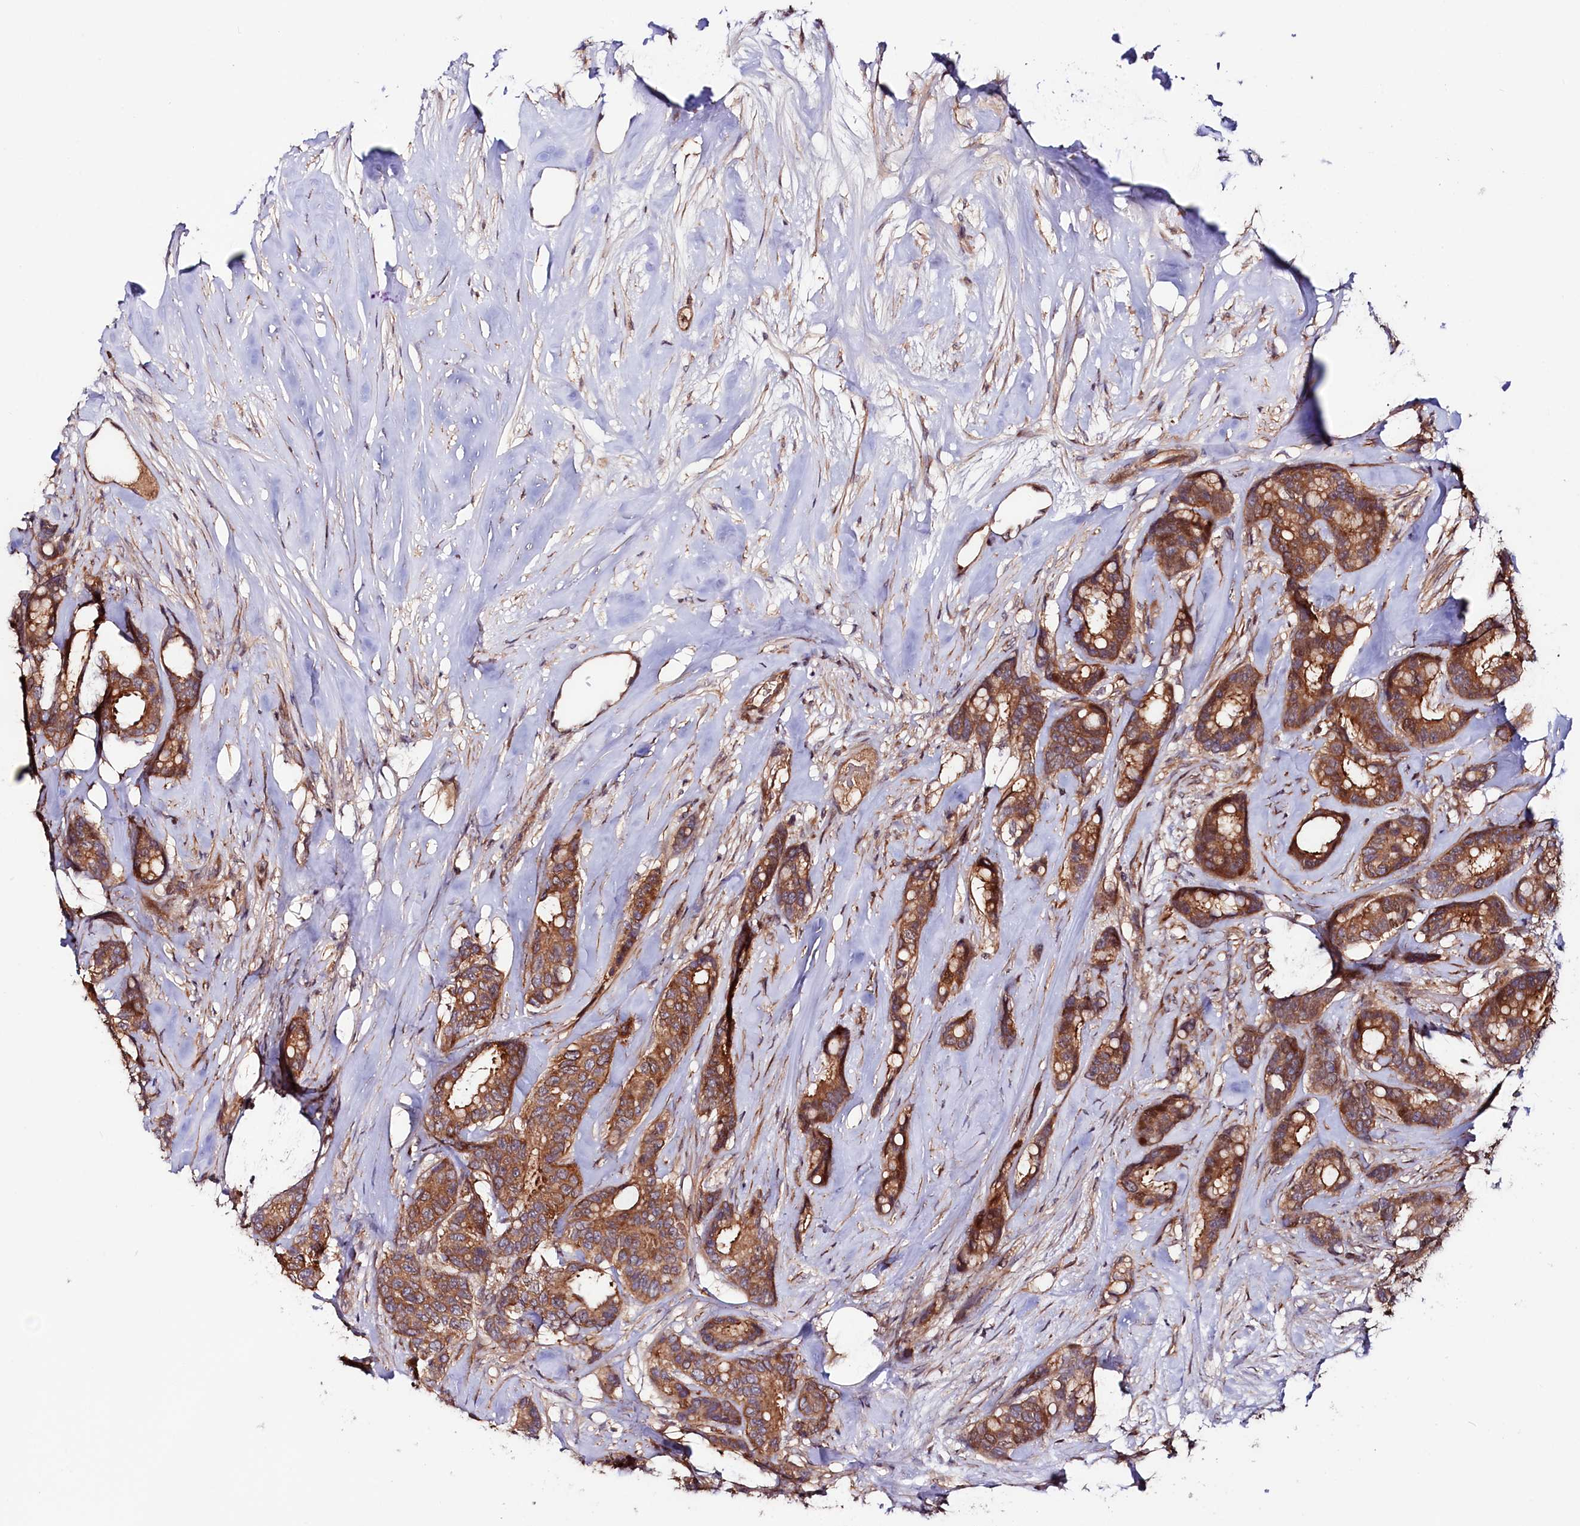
{"staining": {"intensity": "moderate", "quantity": ">75%", "location": "cytoplasmic/membranous"}, "tissue": "breast cancer", "cell_type": "Tumor cells", "image_type": "cancer", "snomed": [{"axis": "morphology", "description": "Duct carcinoma"}, {"axis": "topography", "description": "Breast"}], "caption": "IHC histopathology image of human breast infiltrating ductal carcinoma stained for a protein (brown), which exhibits medium levels of moderate cytoplasmic/membranous positivity in about >75% of tumor cells.", "gene": "NEDD1", "patient": {"sex": "female", "age": 87}}